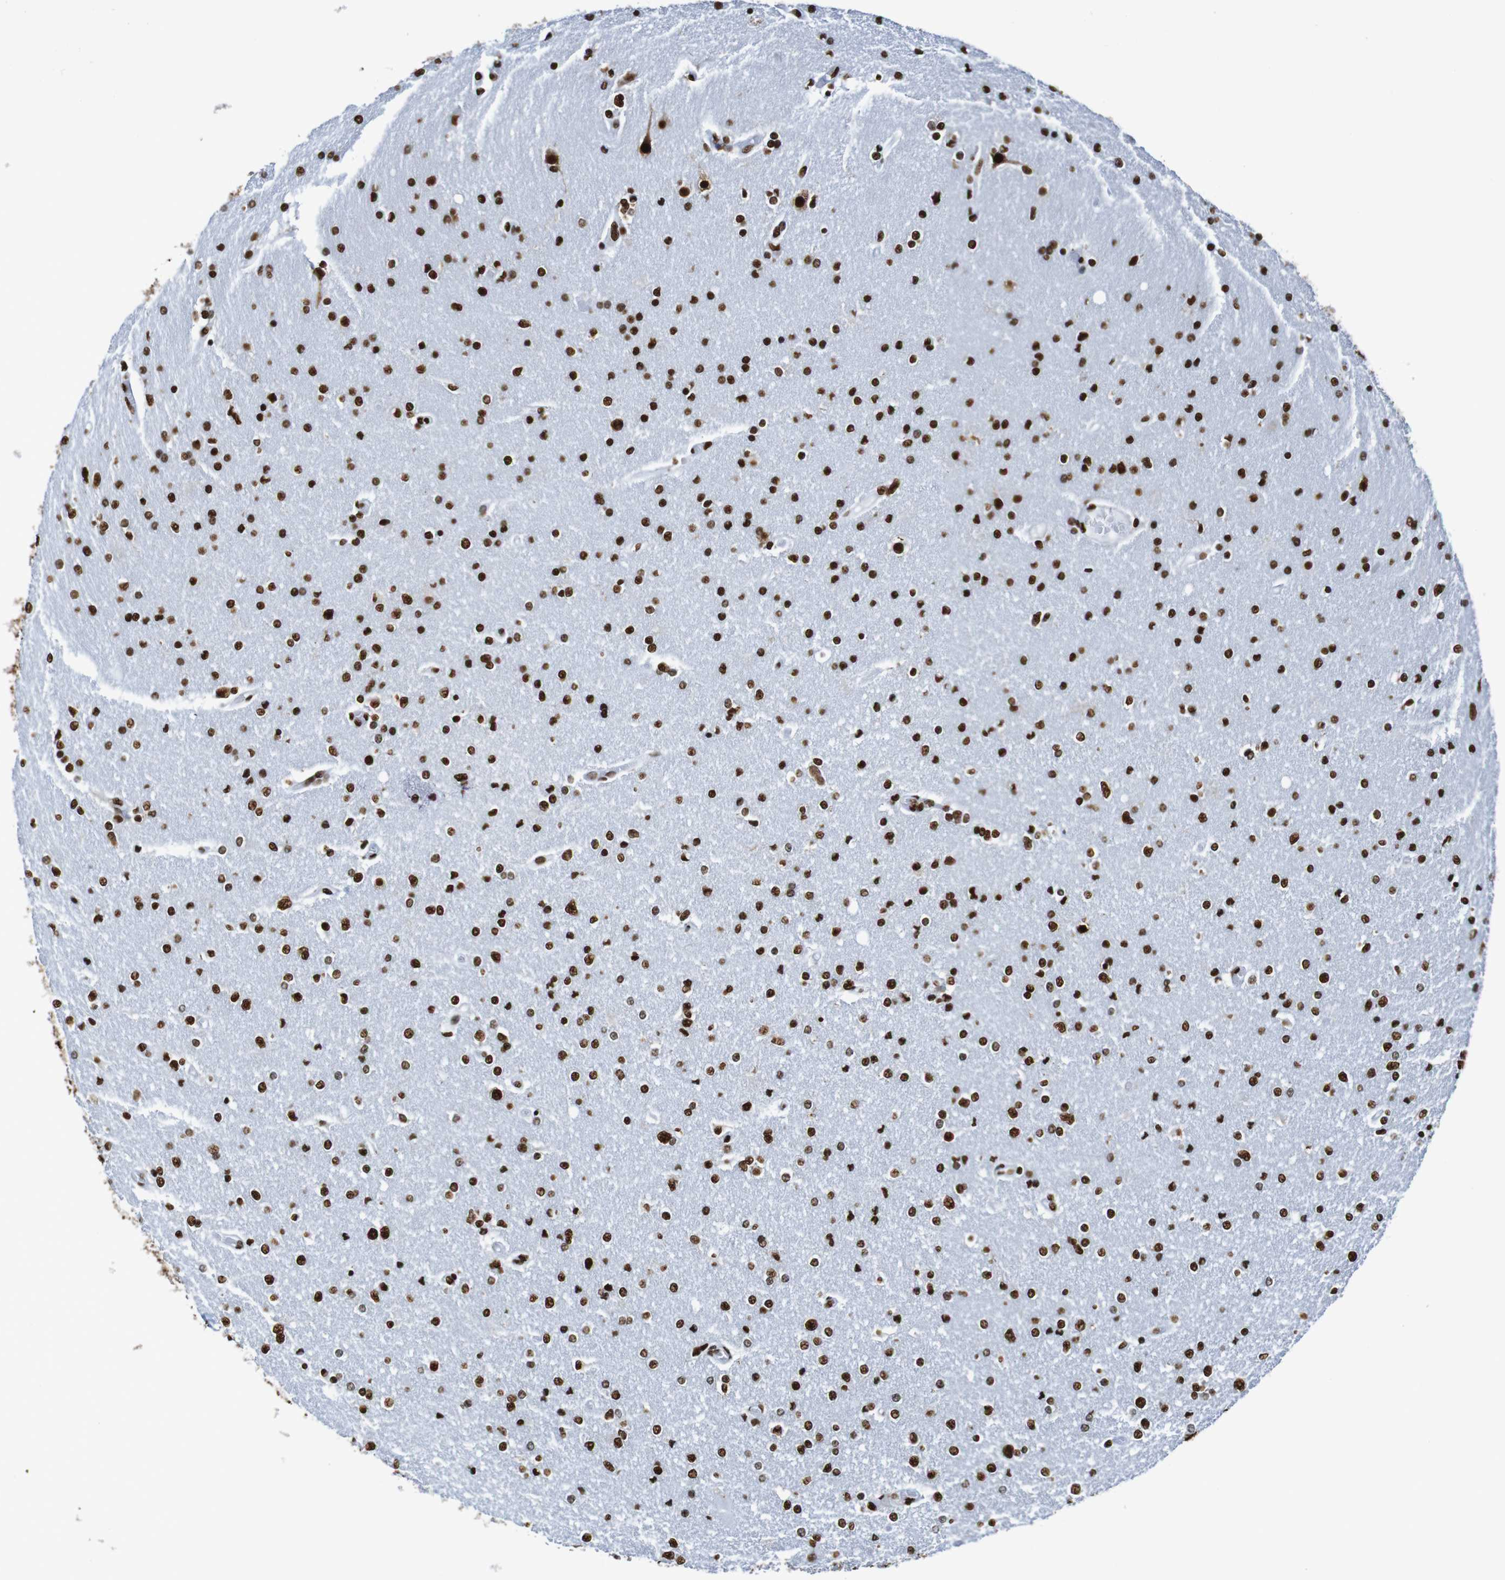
{"staining": {"intensity": "strong", "quantity": ">75%", "location": "nuclear"}, "tissue": "glioma", "cell_type": "Tumor cells", "image_type": "cancer", "snomed": [{"axis": "morphology", "description": "Glioma, malignant, High grade"}, {"axis": "topography", "description": "Cerebral cortex"}], "caption": "Strong nuclear expression for a protein is appreciated in approximately >75% of tumor cells of malignant glioma (high-grade) using immunohistochemistry (IHC).", "gene": "SRSF3", "patient": {"sex": "female", "age": 36}}